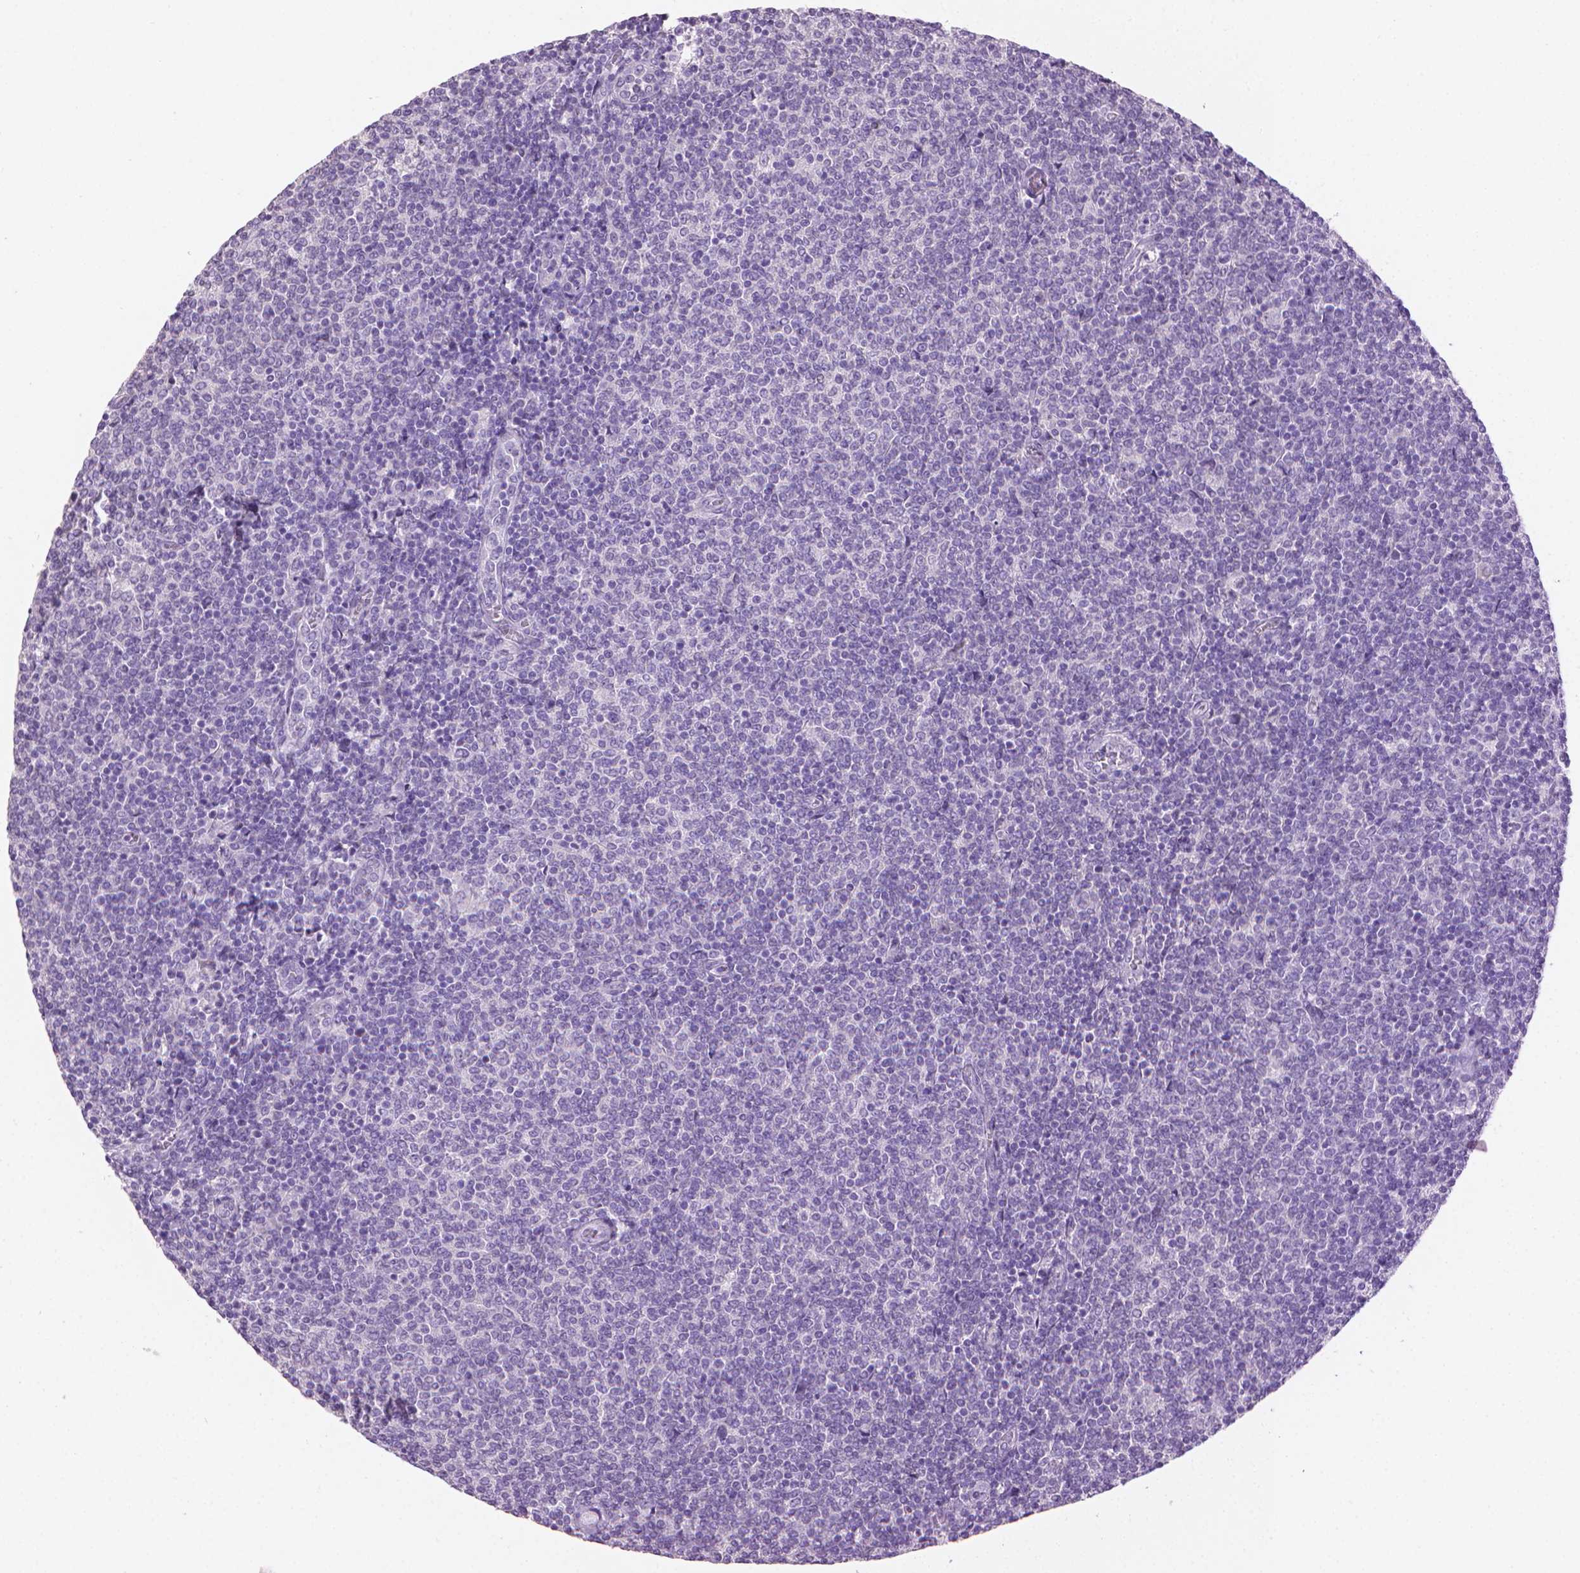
{"staining": {"intensity": "negative", "quantity": "none", "location": "none"}, "tissue": "lymphoma", "cell_type": "Tumor cells", "image_type": "cancer", "snomed": [{"axis": "morphology", "description": "Malignant lymphoma, non-Hodgkin's type, Low grade"}, {"axis": "topography", "description": "Lymph node"}], "caption": "The photomicrograph demonstrates no staining of tumor cells in low-grade malignant lymphoma, non-Hodgkin's type.", "gene": "MLANA", "patient": {"sex": "male", "age": 52}}